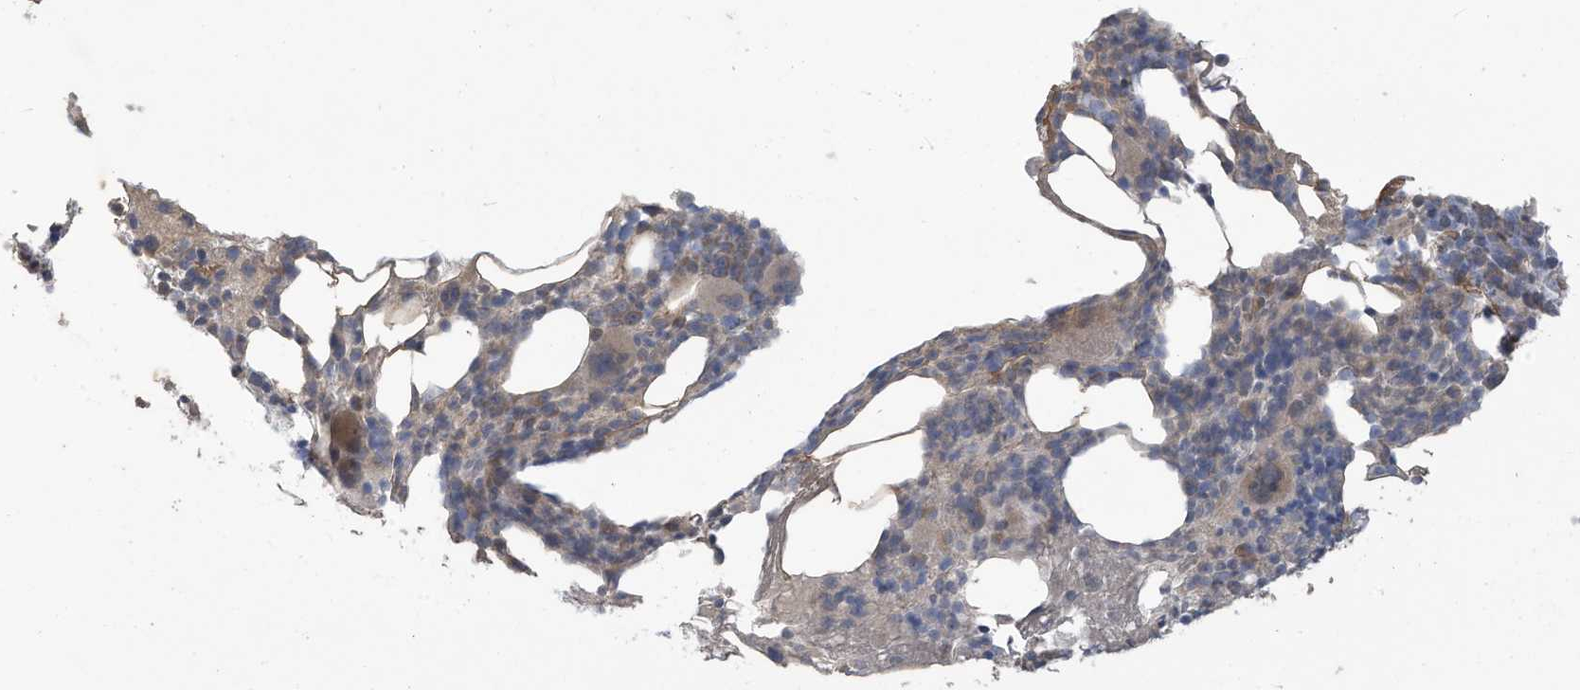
{"staining": {"intensity": "negative", "quantity": "none", "location": "none"}, "tissue": "bone marrow", "cell_type": "Hematopoietic cells", "image_type": "normal", "snomed": [{"axis": "morphology", "description": "Normal tissue, NOS"}, {"axis": "morphology", "description": "Inflammation, NOS"}, {"axis": "topography", "description": "Bone marrow"}], "caption": "A high-resolution histopathology image shows immunohistochemistry staining of benign bone marrow, which displays no significant positivity in hematopoietic cells.", "gene": "MAGIX", "patient": {"sex": "female", "age": 77}}